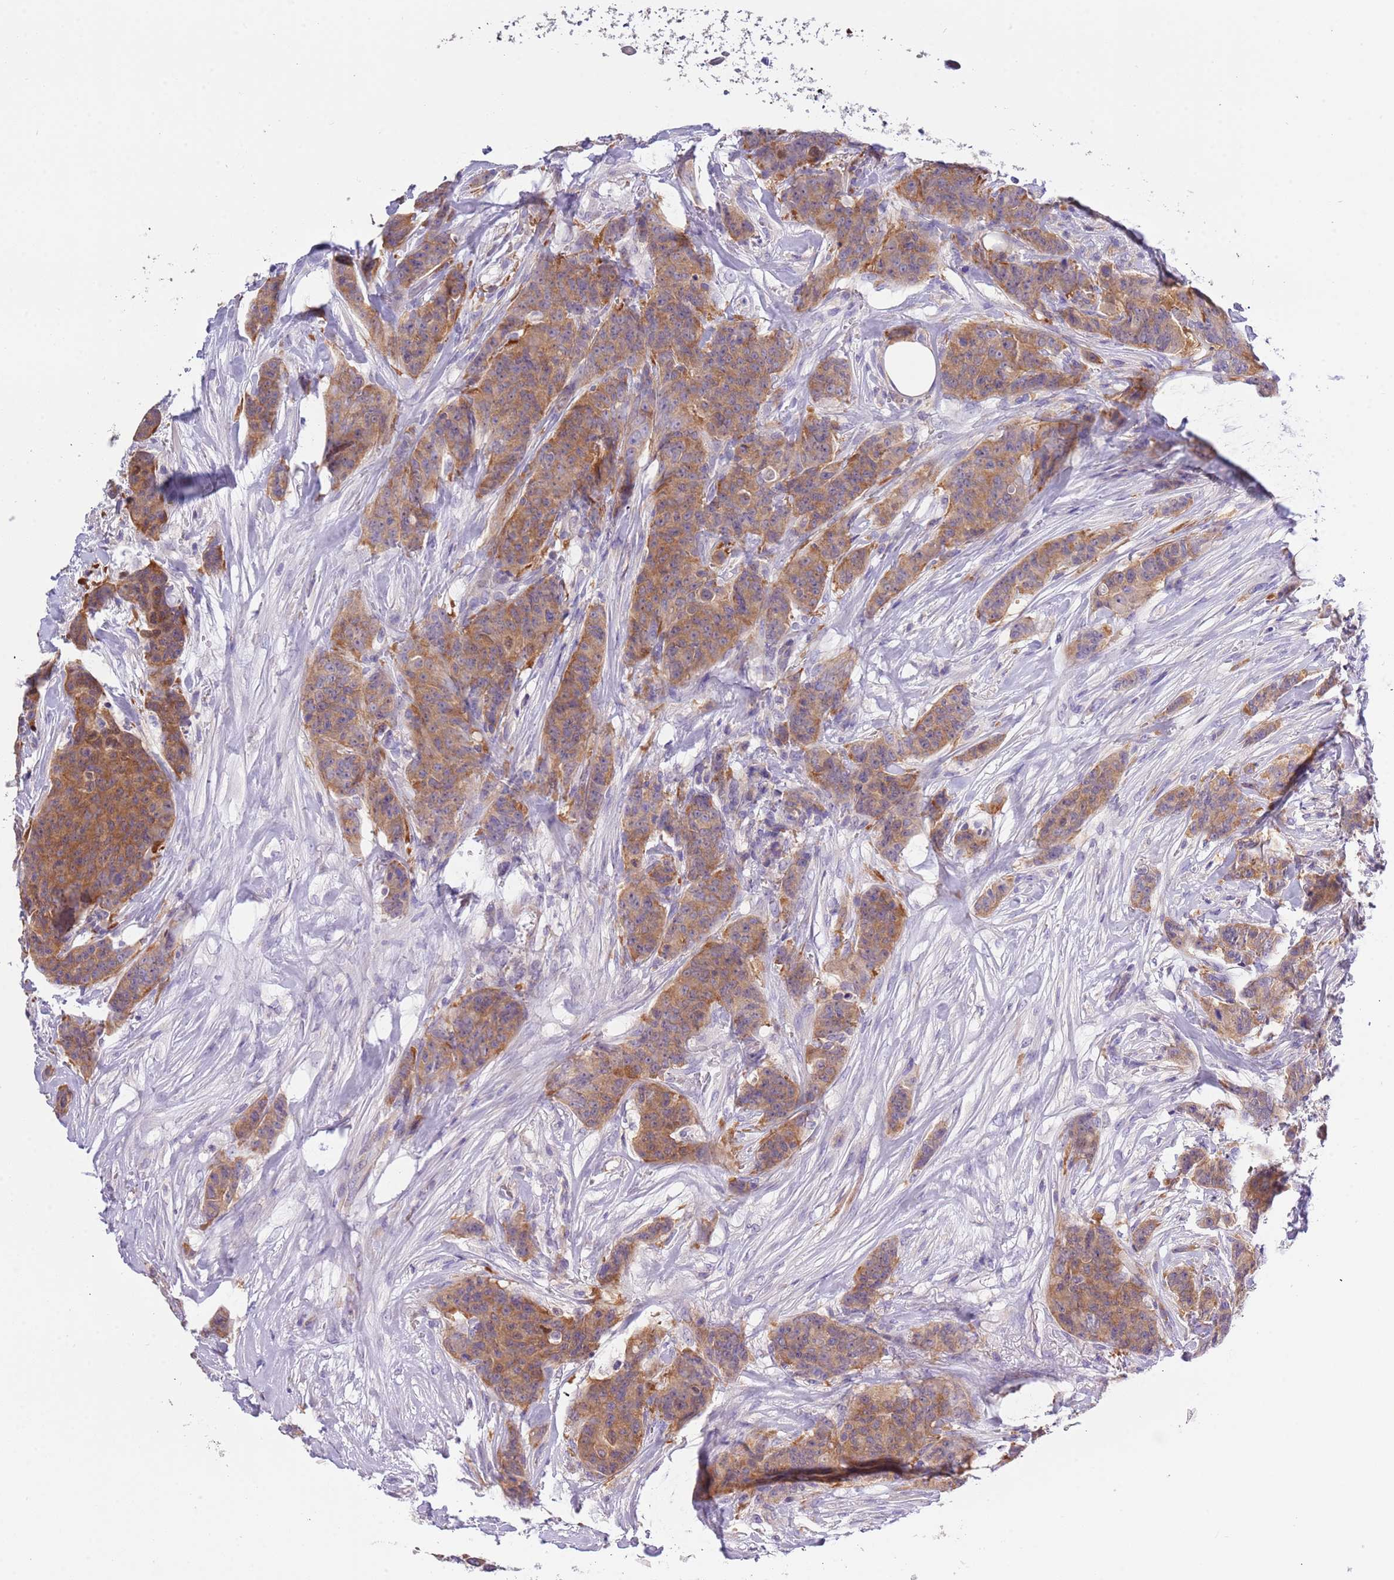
{"staining": {"intensity": "moderate", "quantity": ">75%", "location": "cytoplasmic/membranous"}, "tissue": "breast cancer", "cell_type": "Tumor cells", "image_type": "cancer", "snomed": [{"axis": "morphology", "description": "Duct carcinoma"}, {"axis": "topography", "description": "Breast"}], "caption": "DAB (3,3'-diaminobenzidine) immunohistochemical staining of human infiltrating ductal carcinoma (breast) reveals moderate cytoplasmic/membranous protein staining in approximately >75% of tumor cells.", "gene": "STIP1", "patient": {"sex": "female", "age": 40}}